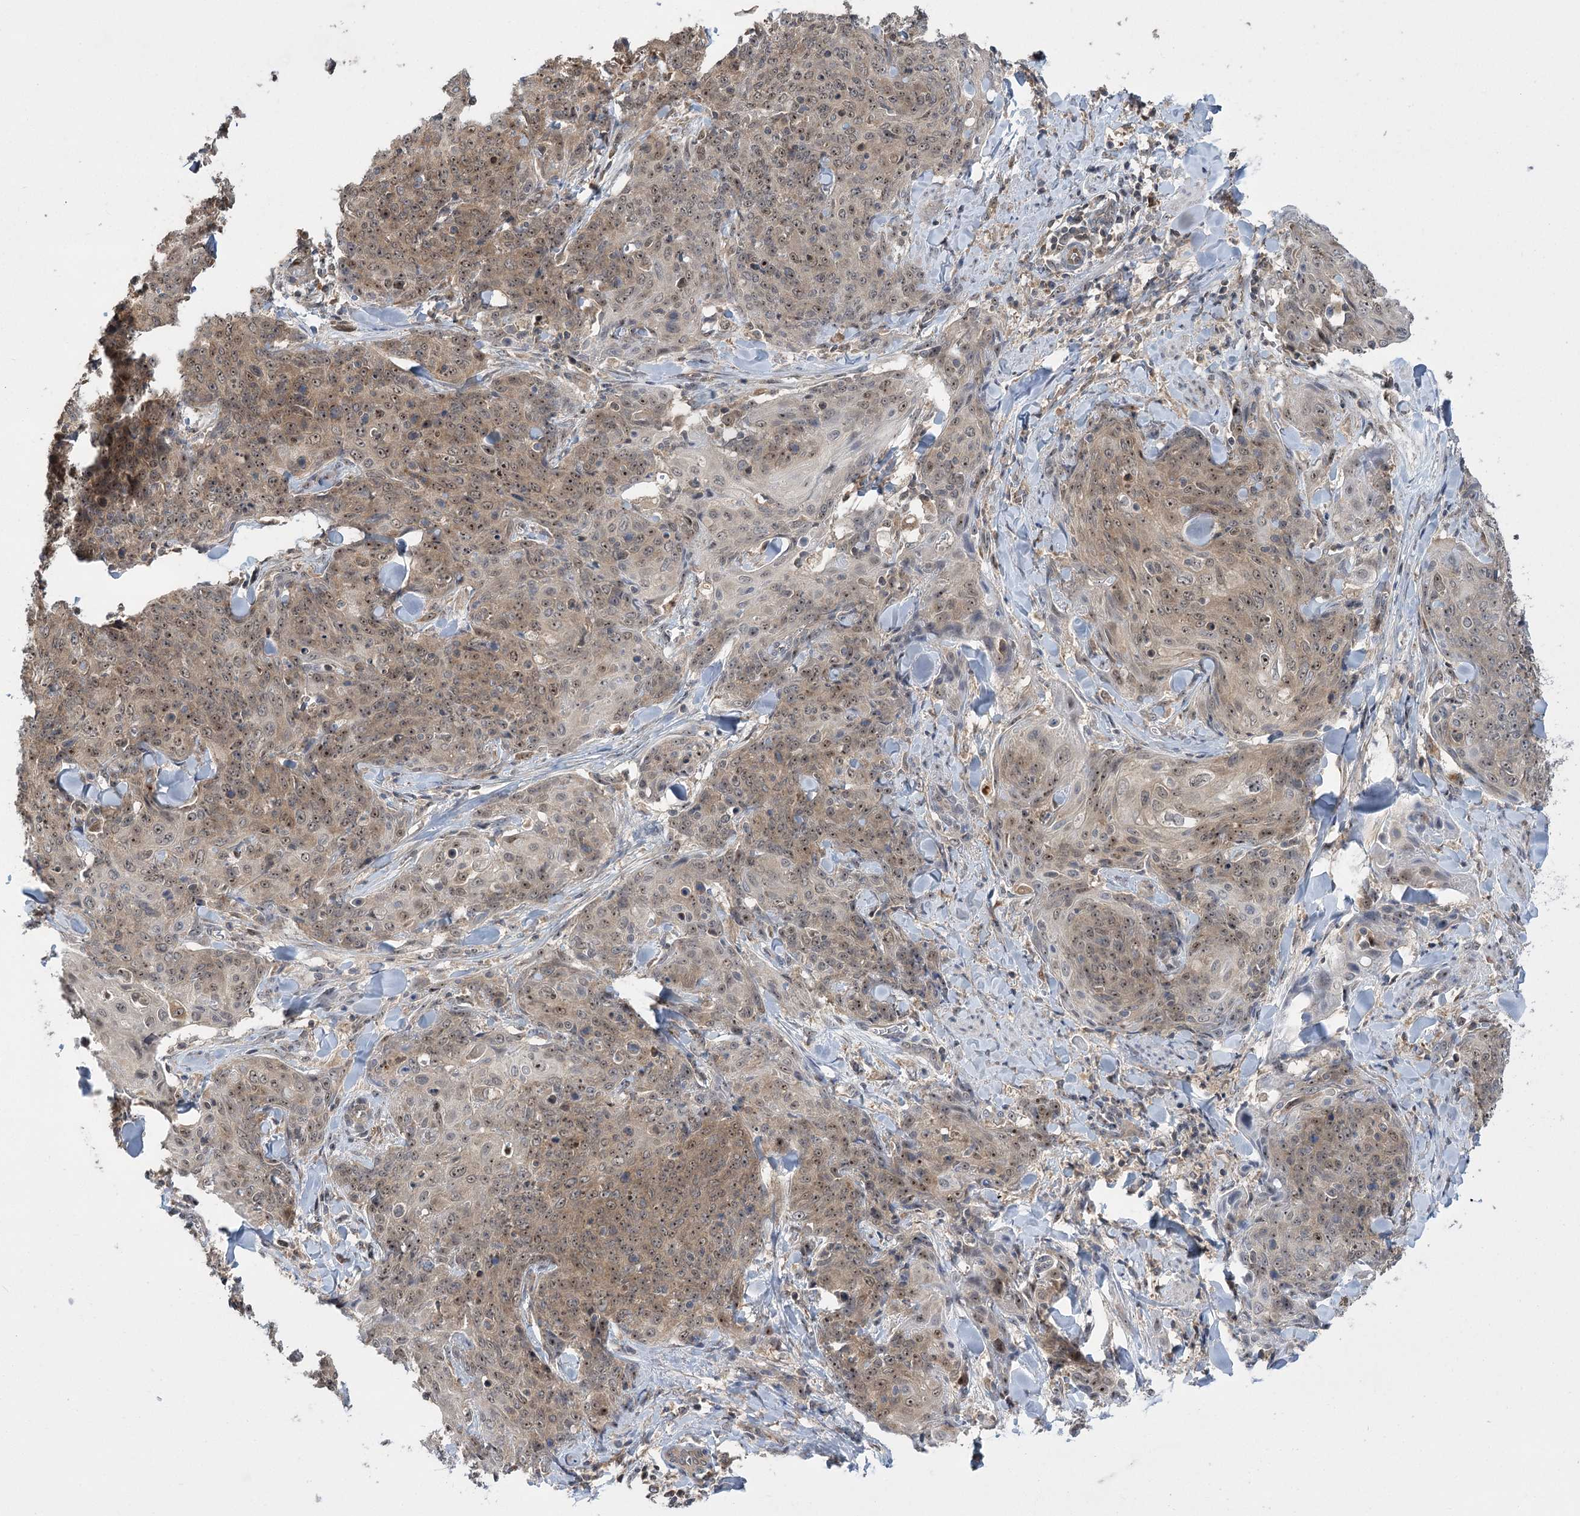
{"staining": {"intensity": "moderate", "quantity": ">75%", "location": "nuclear"}, "tissue": "skin cancer", "cell_type": "Tumor cells", "image_type": "cancer", "snomed": [{"axis": "morphology", "description": "Squamous cell carcinoma, NOS"}, {"axis": "topography", "description": "Skin"}, {"axis": "topography", "description": "Vulva"}], "caption": "This photomicrograph exhibits immunohistochemistry staining of human skin cancer, with medium moderate nuclear staining in approximately >75% of tumor cells.", "gene": "SERGEF", "patient": {"sex": "female", "age": 85}}